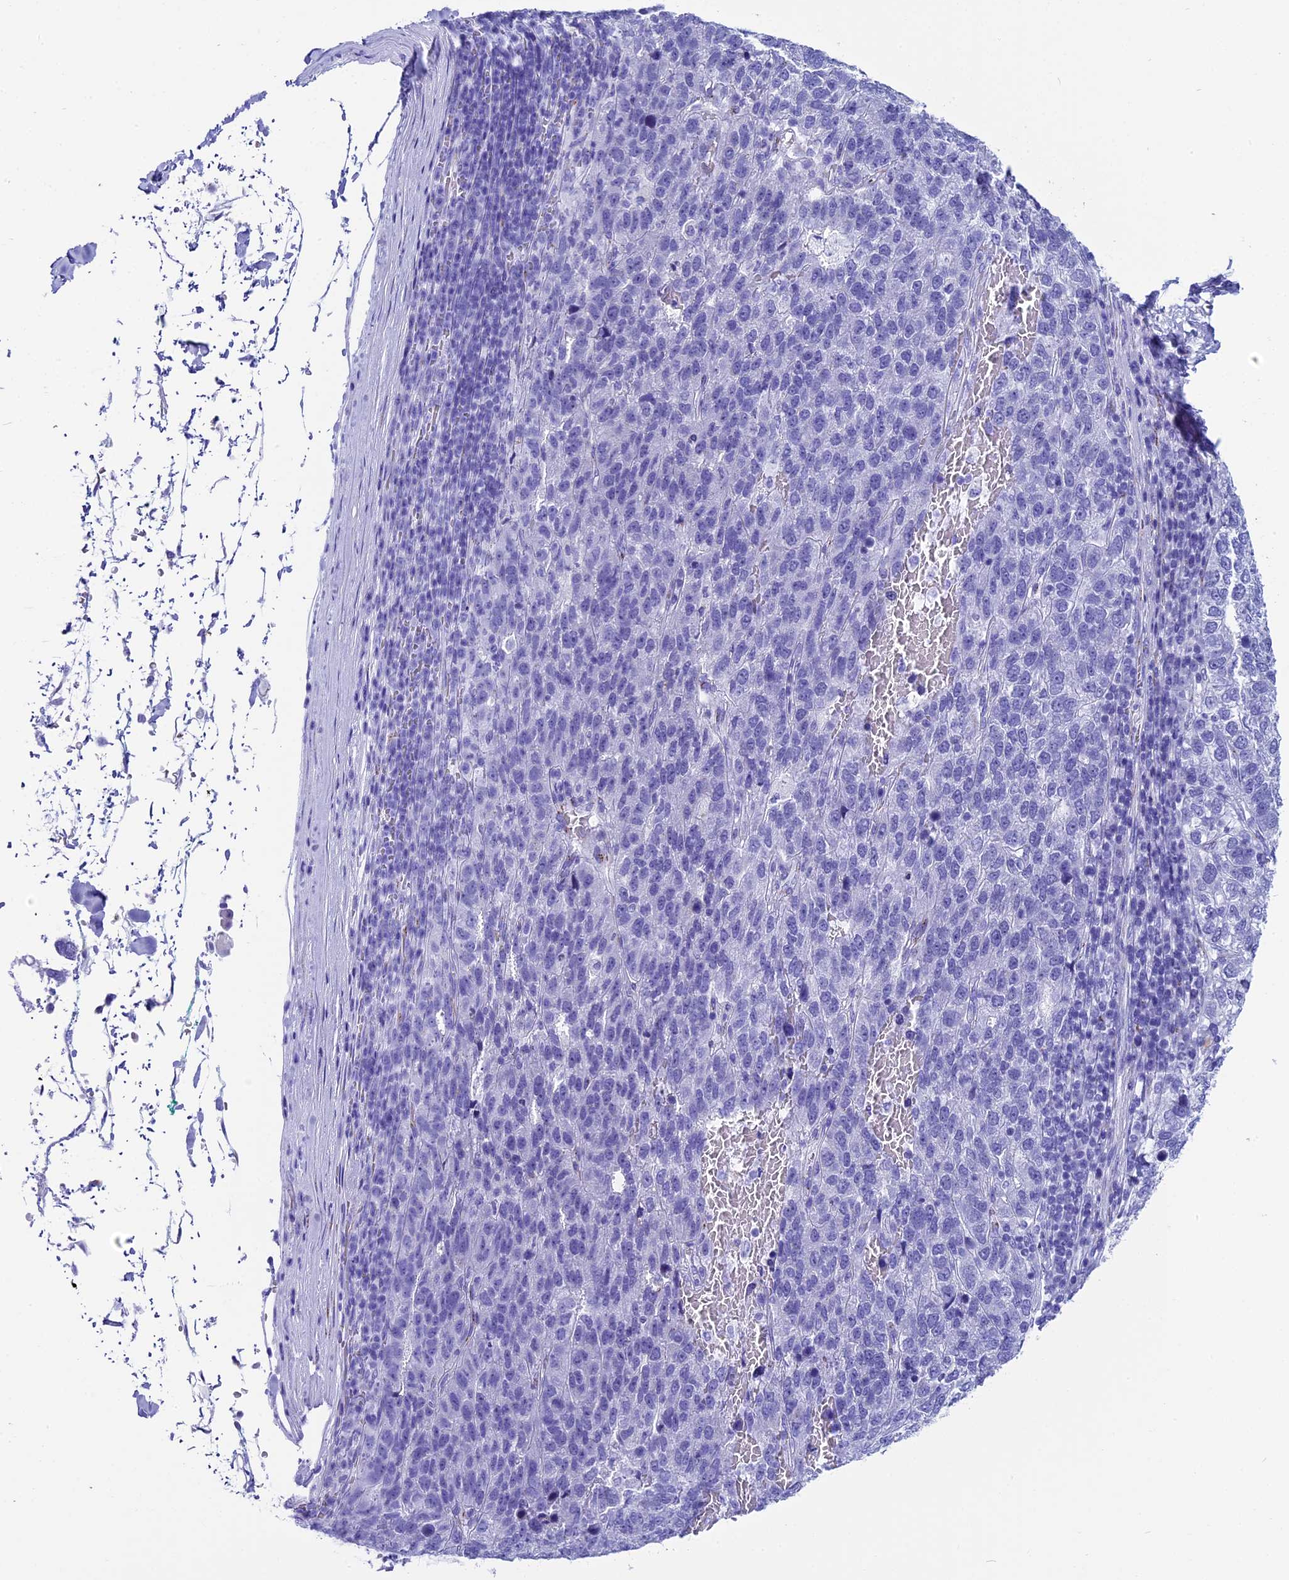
{"staining": {"intensity": "negative", "quantity": "none", "location": "none"}, "tissue": "pancreatic cancer", "cell_type": "Tumor cells", "image_type": "cancer", "snomed": [{"axis": "morphology", "description": "Adenocarcinoma, NOS"}, {"axis": "topography", "description": "Pancreas"}], "caption": "Histopathology image shows no significant protein staining in tumor cells of adenocarcinoma (pancreatic).", "gene": "AP3B2", "patient": {"sex": "female", "age": 61}}